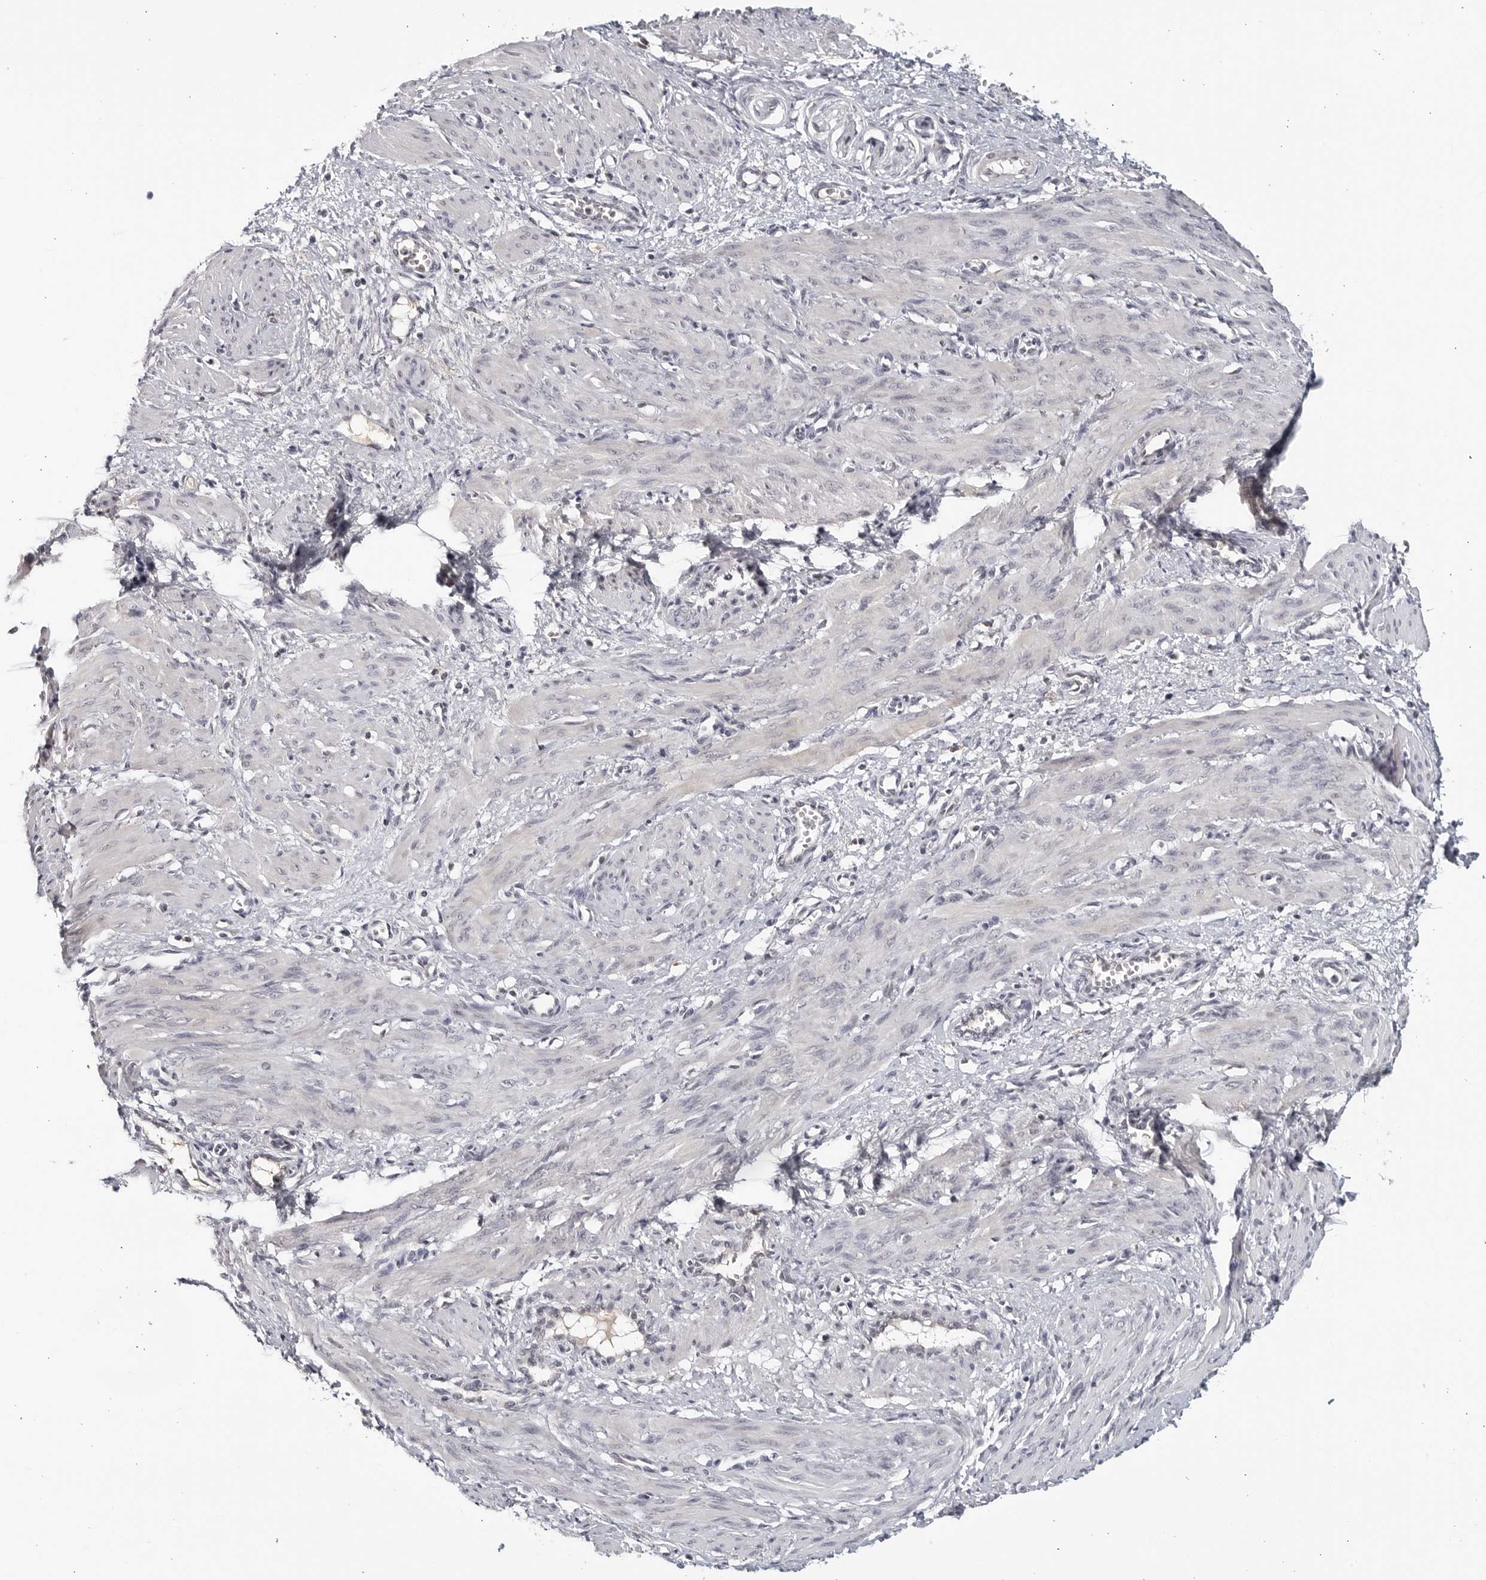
{"staining": {"intensity": "weak", "quantity": "25%-75%", "location": "cytoplasmic/membranous"}, "tissue": "smooth muscle", "cell_type": "Smooth muscle cells", "image_type": "normal", "snomed": [{"axis": "morphology", "description": "Normal tissue, NOS"}, {"axis": "topography", "description": "Endometrium"}], "caption": "Immunohistochemistry (DAB) staining of unremarkable human smooth muscle reveals weak cytoplasmic/membranous protein expression in about 25%-75% of smooth muscle cells.", "gene": "STRADB", "patient": {"sex": "female", "age": 33}}